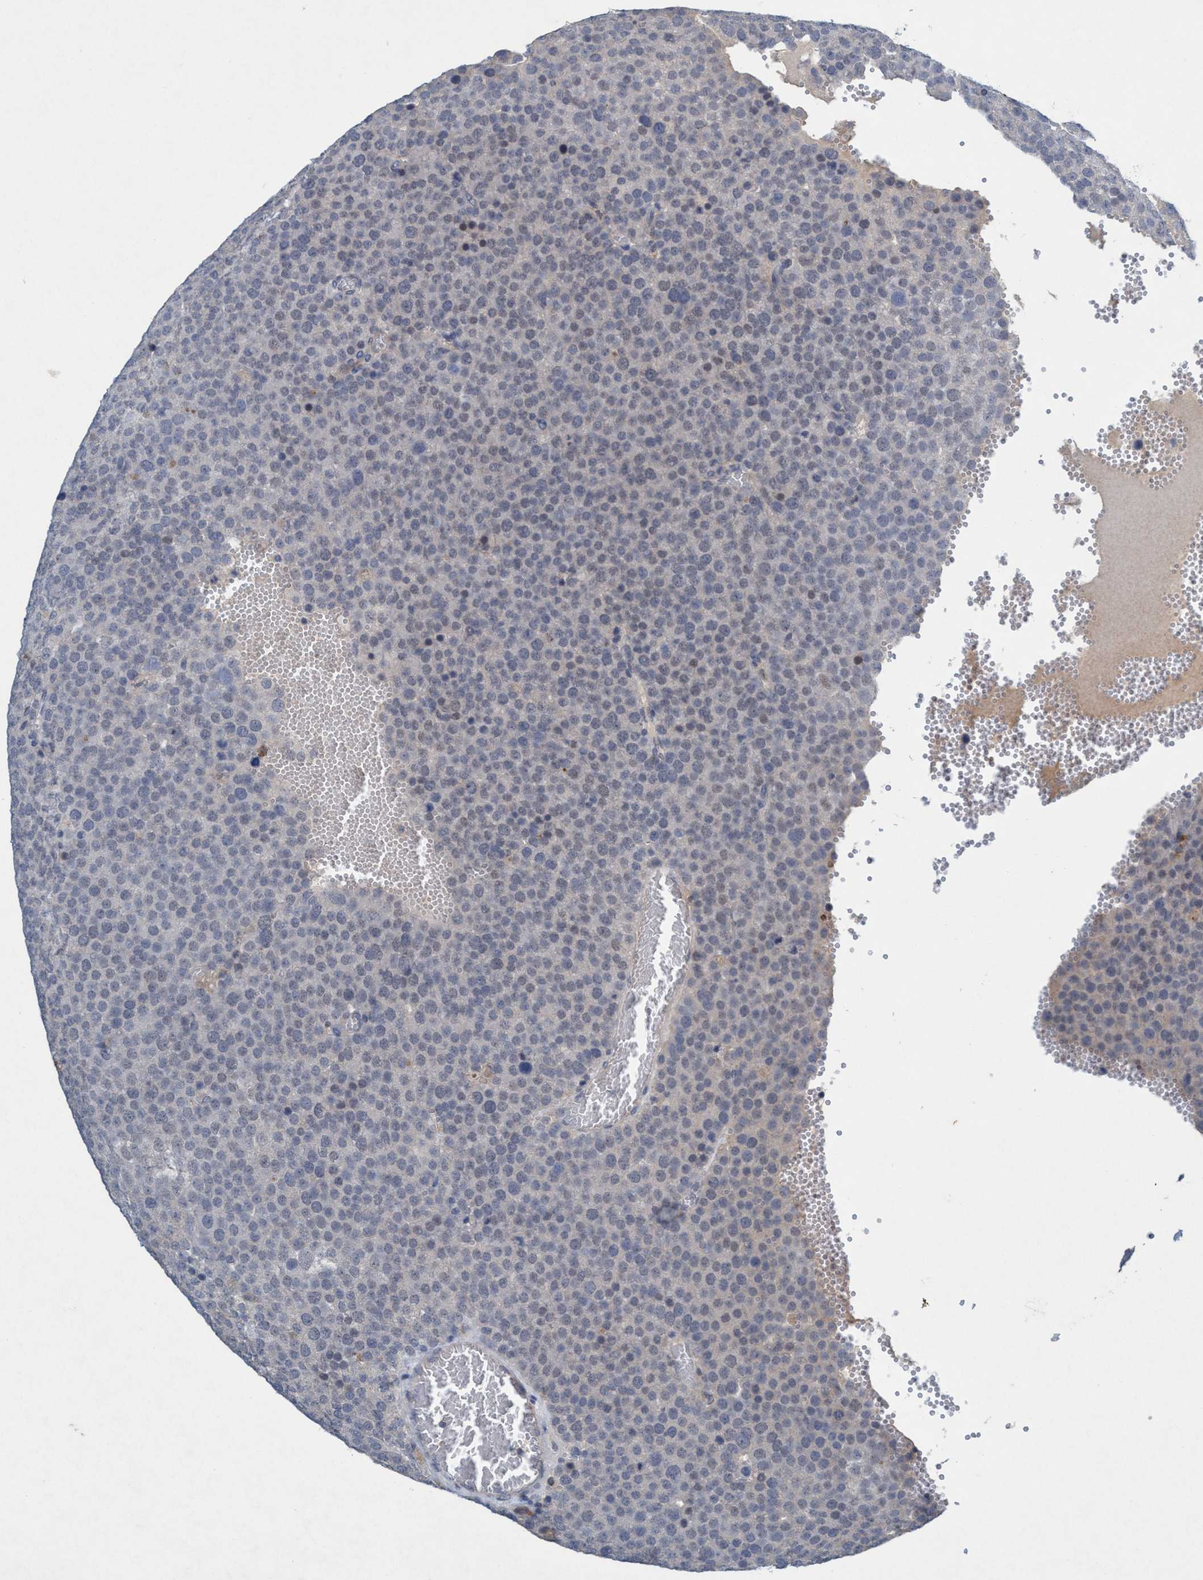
{"staining": {"intensity": "weak", "quantity": "<25%", "location": "nuclear"}, "tissue": "testis cancer", "cell_type": "Tumor cells", "image_type": "cancer", "snomed": [{"axis": "morphology", "description": "Normal tissue, NOS"}, {"axis": "morphology", "description": "Seminoma, NOS"}, {"axis": "topography", "description": "Testis"}], "caption": "Testis cancer stained for a protein using immunohistochemistry exhibits no expression tumor cells.", "gene": "RNF208", "patient": {"sex": "male", "age": 71}}